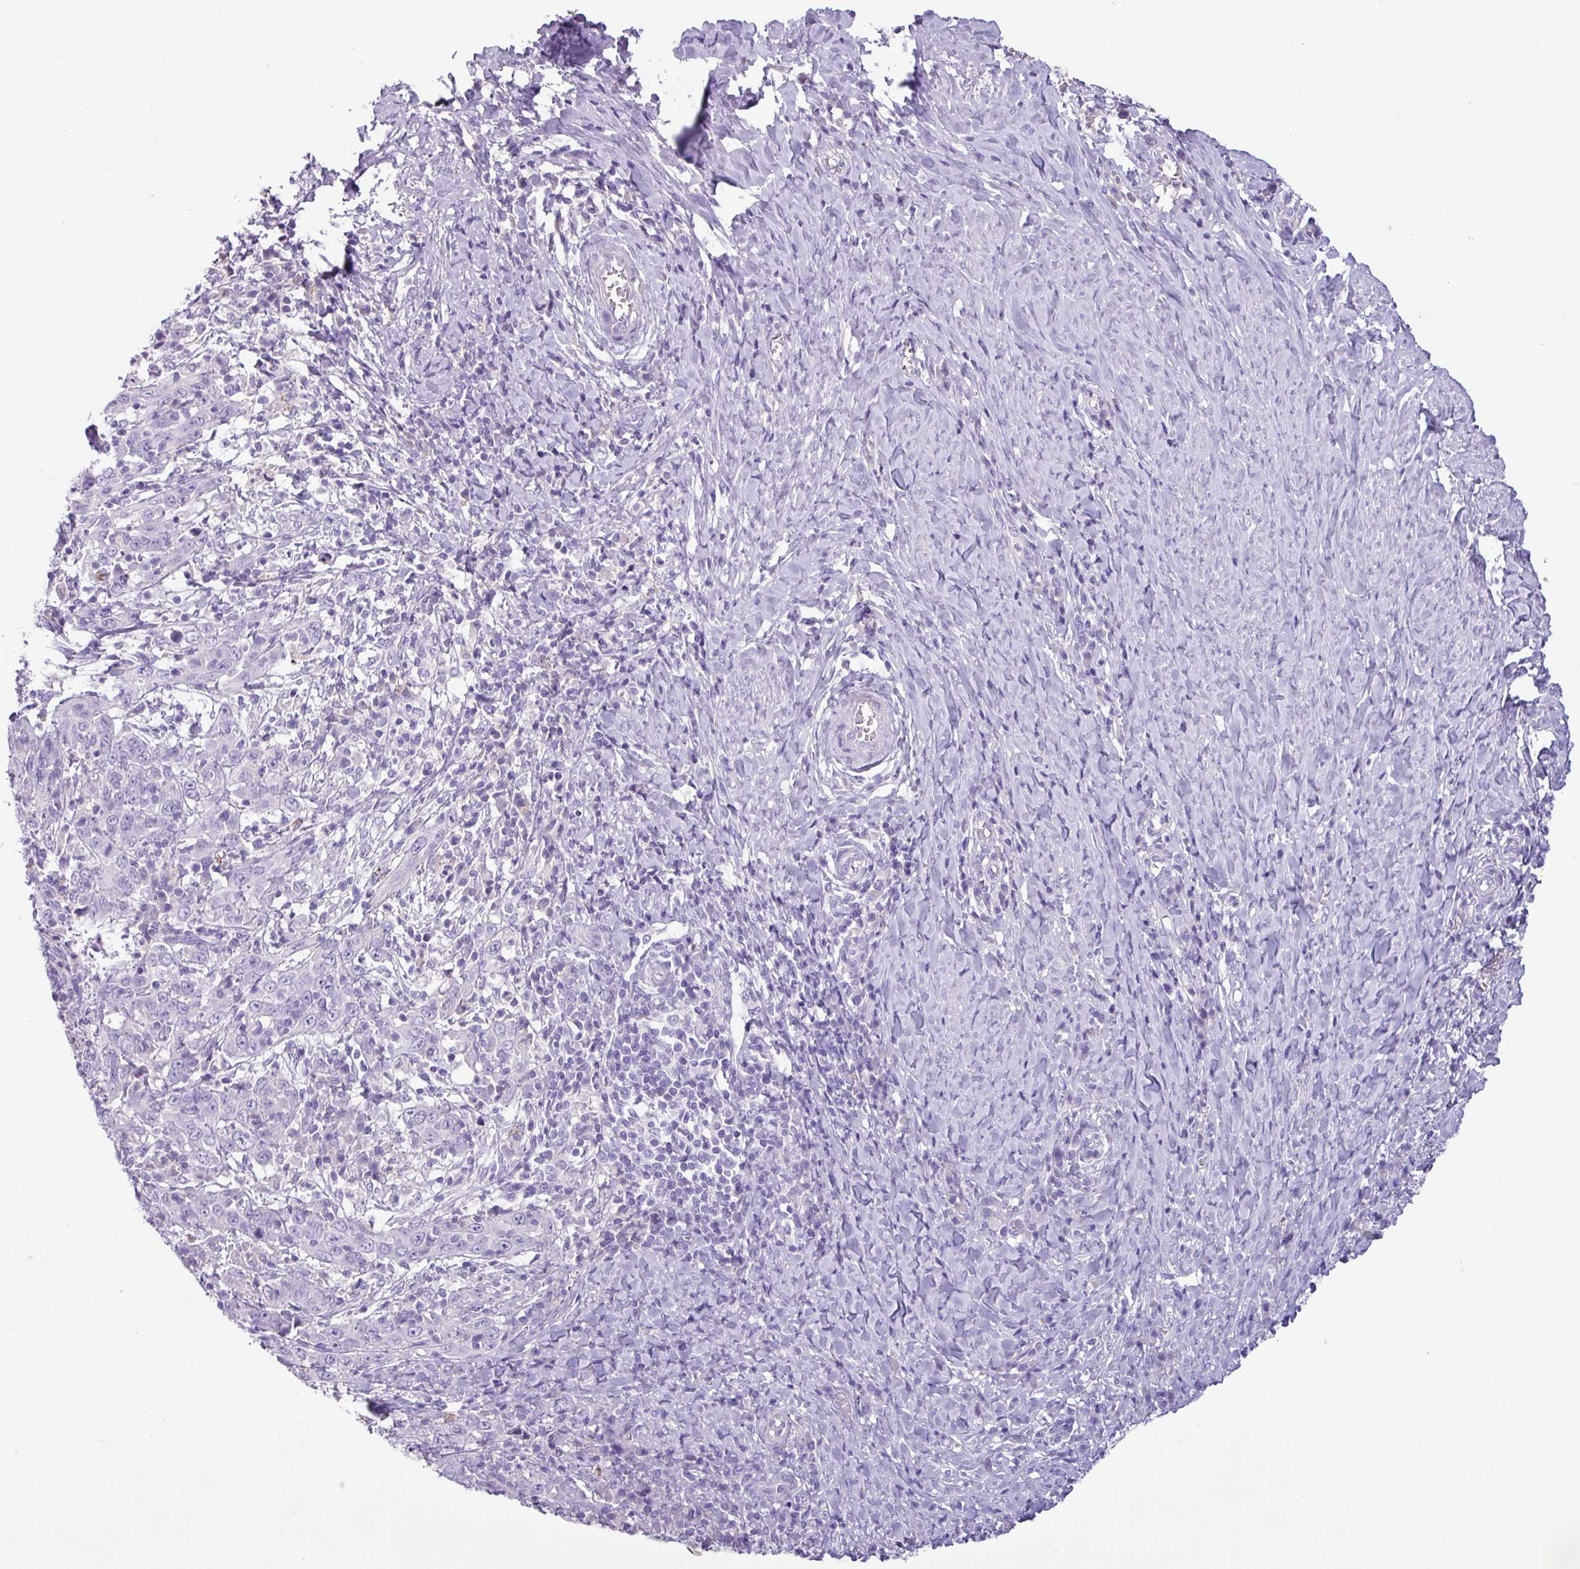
{"staining": {"intensity": "negative", "quantity": "none", "location": "none"}, "tissue": "cervical cancer", "cell_type": "Tumor cells", "image_type": "cancer", "snomed": [{"axis": "morphology", "description": "Squamous cell carcinoma, NOS"}, {"axis": "topography", "description": "Cervix"}], "caption": "IHC photomicrograph of neoplastic tissue: cervical cancer stained with DAB (3,3'-diaminobenzidine) displays no significant protein expression in tumor cells.", "gene": "CYSTM1", "patient": {"sex": "female", "age": 46}}